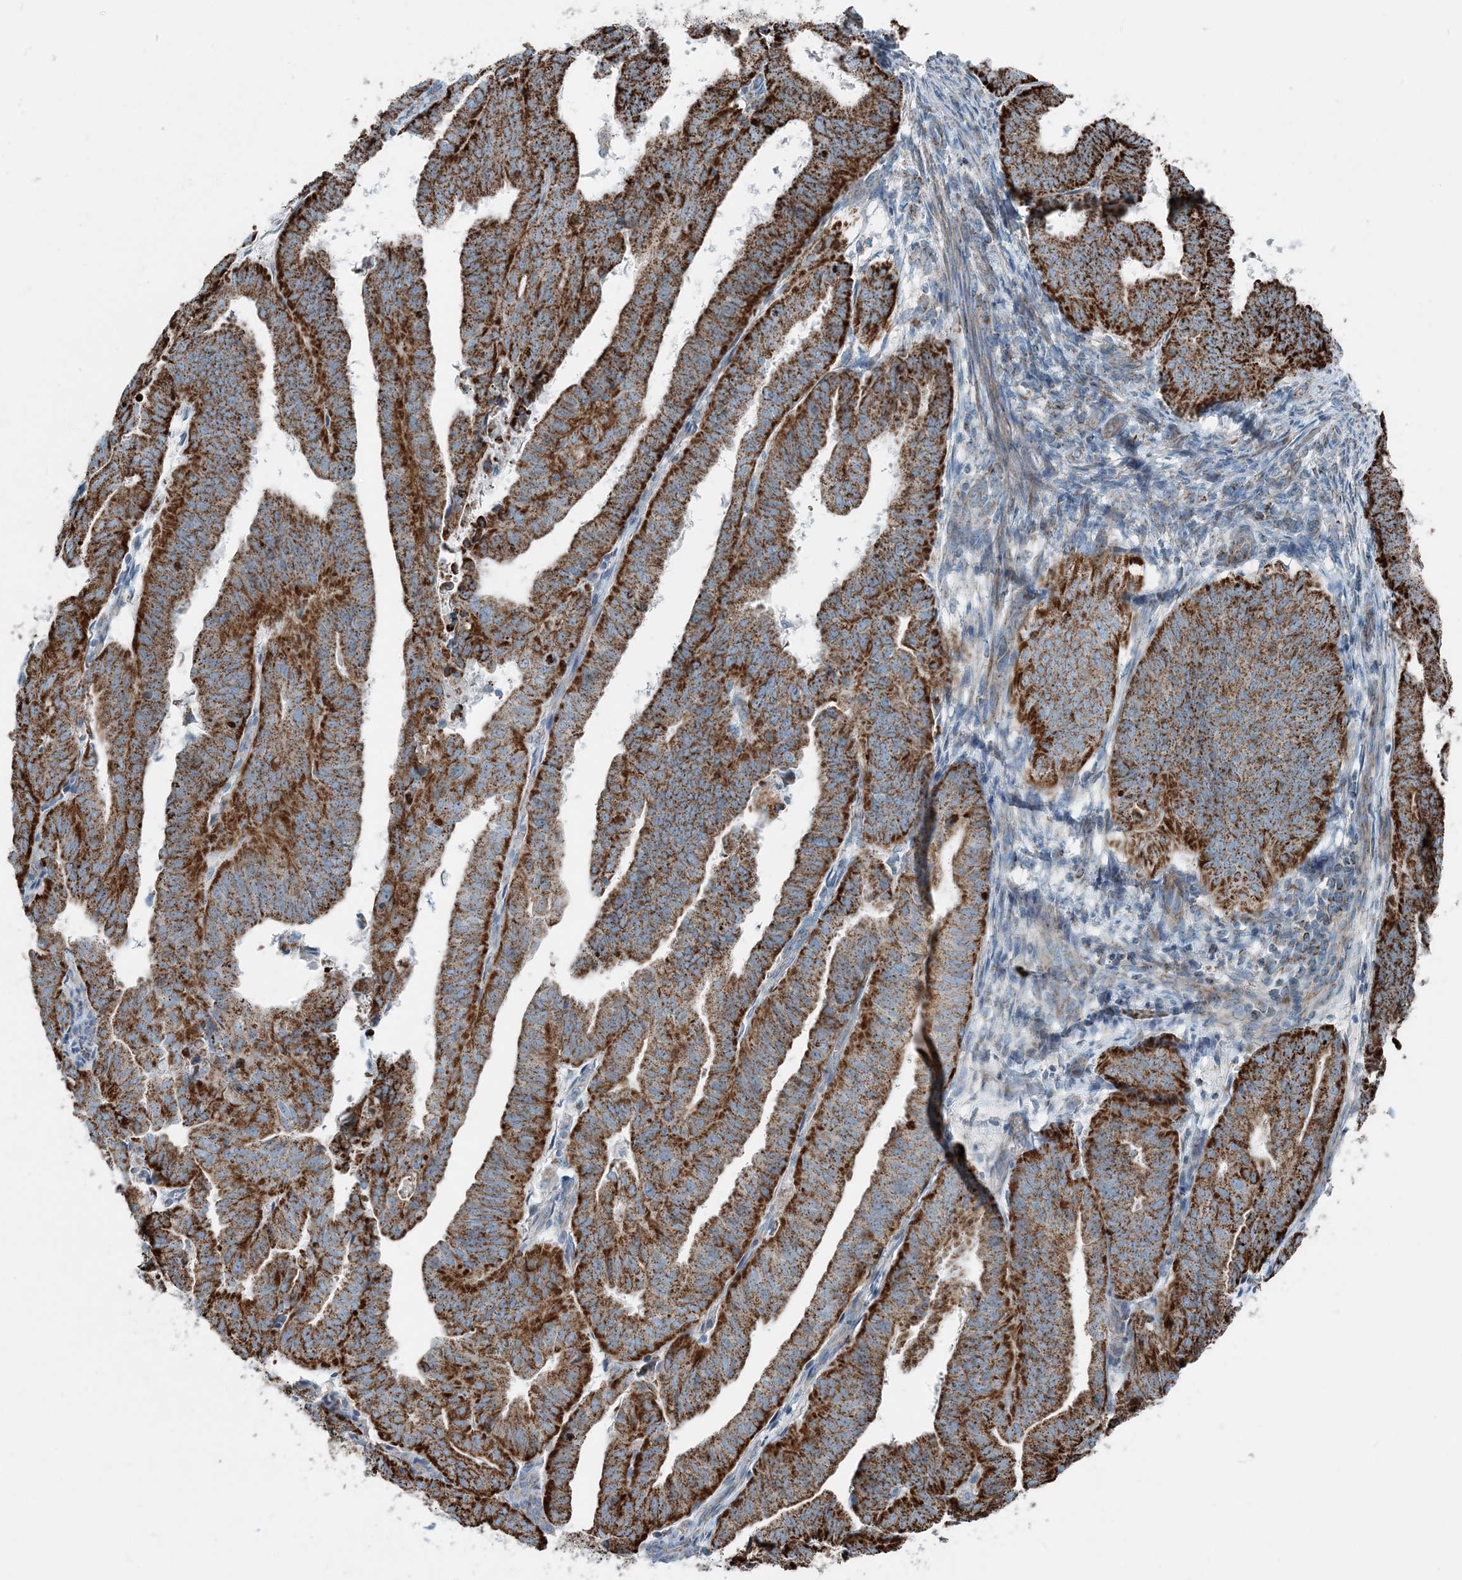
{"staining": {"intensity": "strong", "quantity": ">75%", "location": "cytoplasmic/membranous"}, "tissue": "endometrial cancer", "cell_type": "Tumor cells", "image_type": "cancer", "snomed": [{"axis": "morphology", "description": "Adenocarcinoma, NOS"}, {"axis": "topography", "description": "Uterus"}], "caption": "DAB immunohistochemical staining of adenocarcinoma (endometrial) shows strong cytoplasmic/membranous protein expression in about >75% of tumor cells.", "gene": "INTU", "patient": {"sex": "female", "age": 77}}